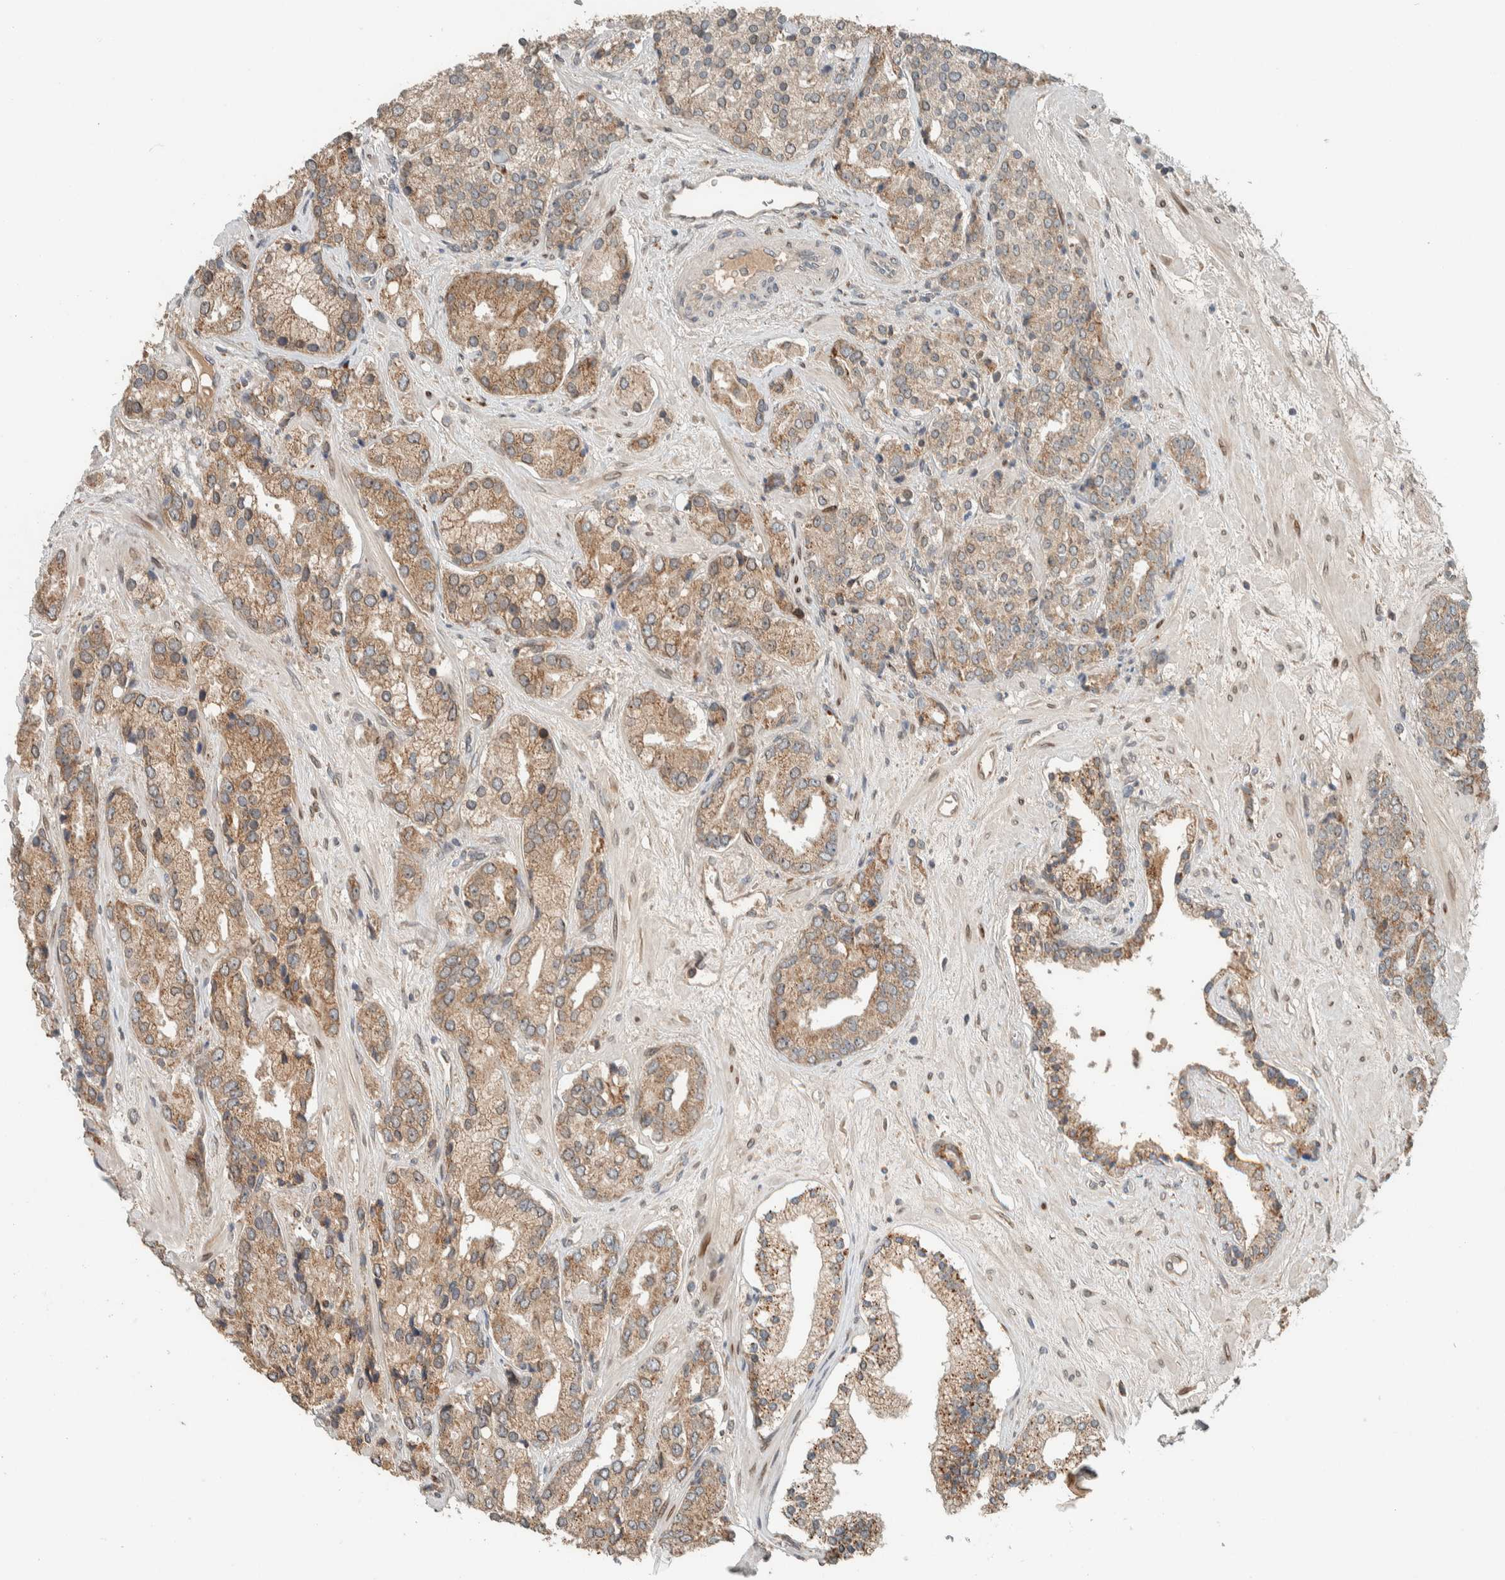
{"staining": {"intensity": "moderate", "quantity": ">75%", "location": "cytoplasmic/membranous"}, "tissue": "prostate cancer", "cell_type": "Tumor cells", "image_type": "cancer", "snomed": [{"axis": "morphology", "description": "Adenocarcinoma, High grade"}, {"axis": "topography", "description": "Prostate"}], "caption": "Tumor cells demonstrate medium levels of moderate cytoplasmic/membranous expression in approximately >75% of cells in human high-grade adenocarcinoma (prostate).", "gene": "NBR1", "patient": {"sex": "male", "age": 71}}